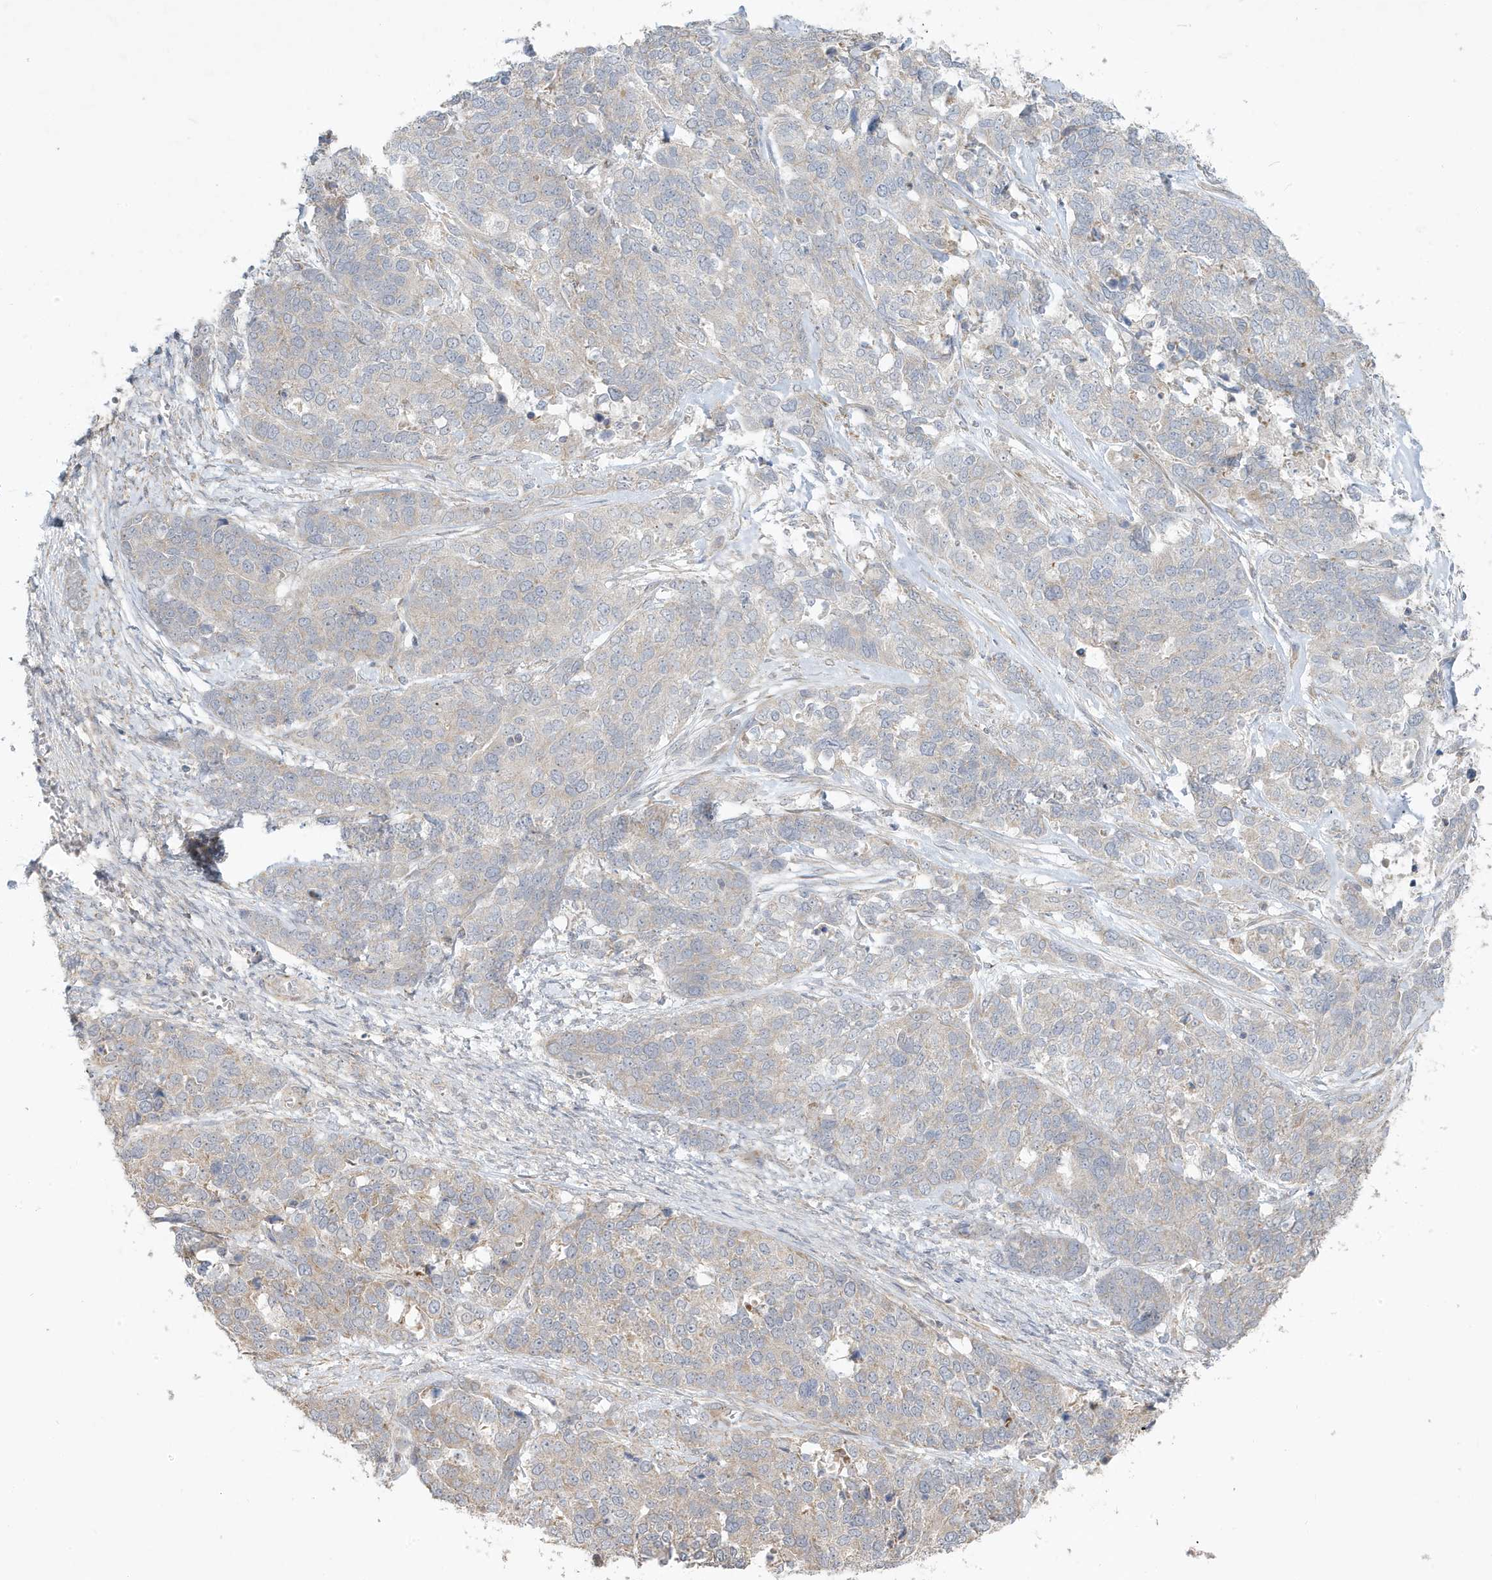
{"staining": {"intensity": "weak", "quantity": "<25%", "location": "cytoplasmic/membranous"}, "tissue": "ovarian cancer", "cell_type": "Tumor cells", "image_type": "cancer", "snomed": [{"axis": "morphology", "description": "Cystadenocarcinoma, serous, NOS"}, {"axis": "topography", "description": "Ovary"}], "caption": "Immunohistochemistry (IHC) histopathology image of serous cystadenocarcinoma (ovarian) stained for a protein (brown), which exhibits no positivity in tumor cells. (Stains: DAB IHC with hematoxylin counter stain, Microscopy: brightfield microscopy at high magnification).", "gene": "ATP13A5", "patient": {"sex": "female", "age": 44}}